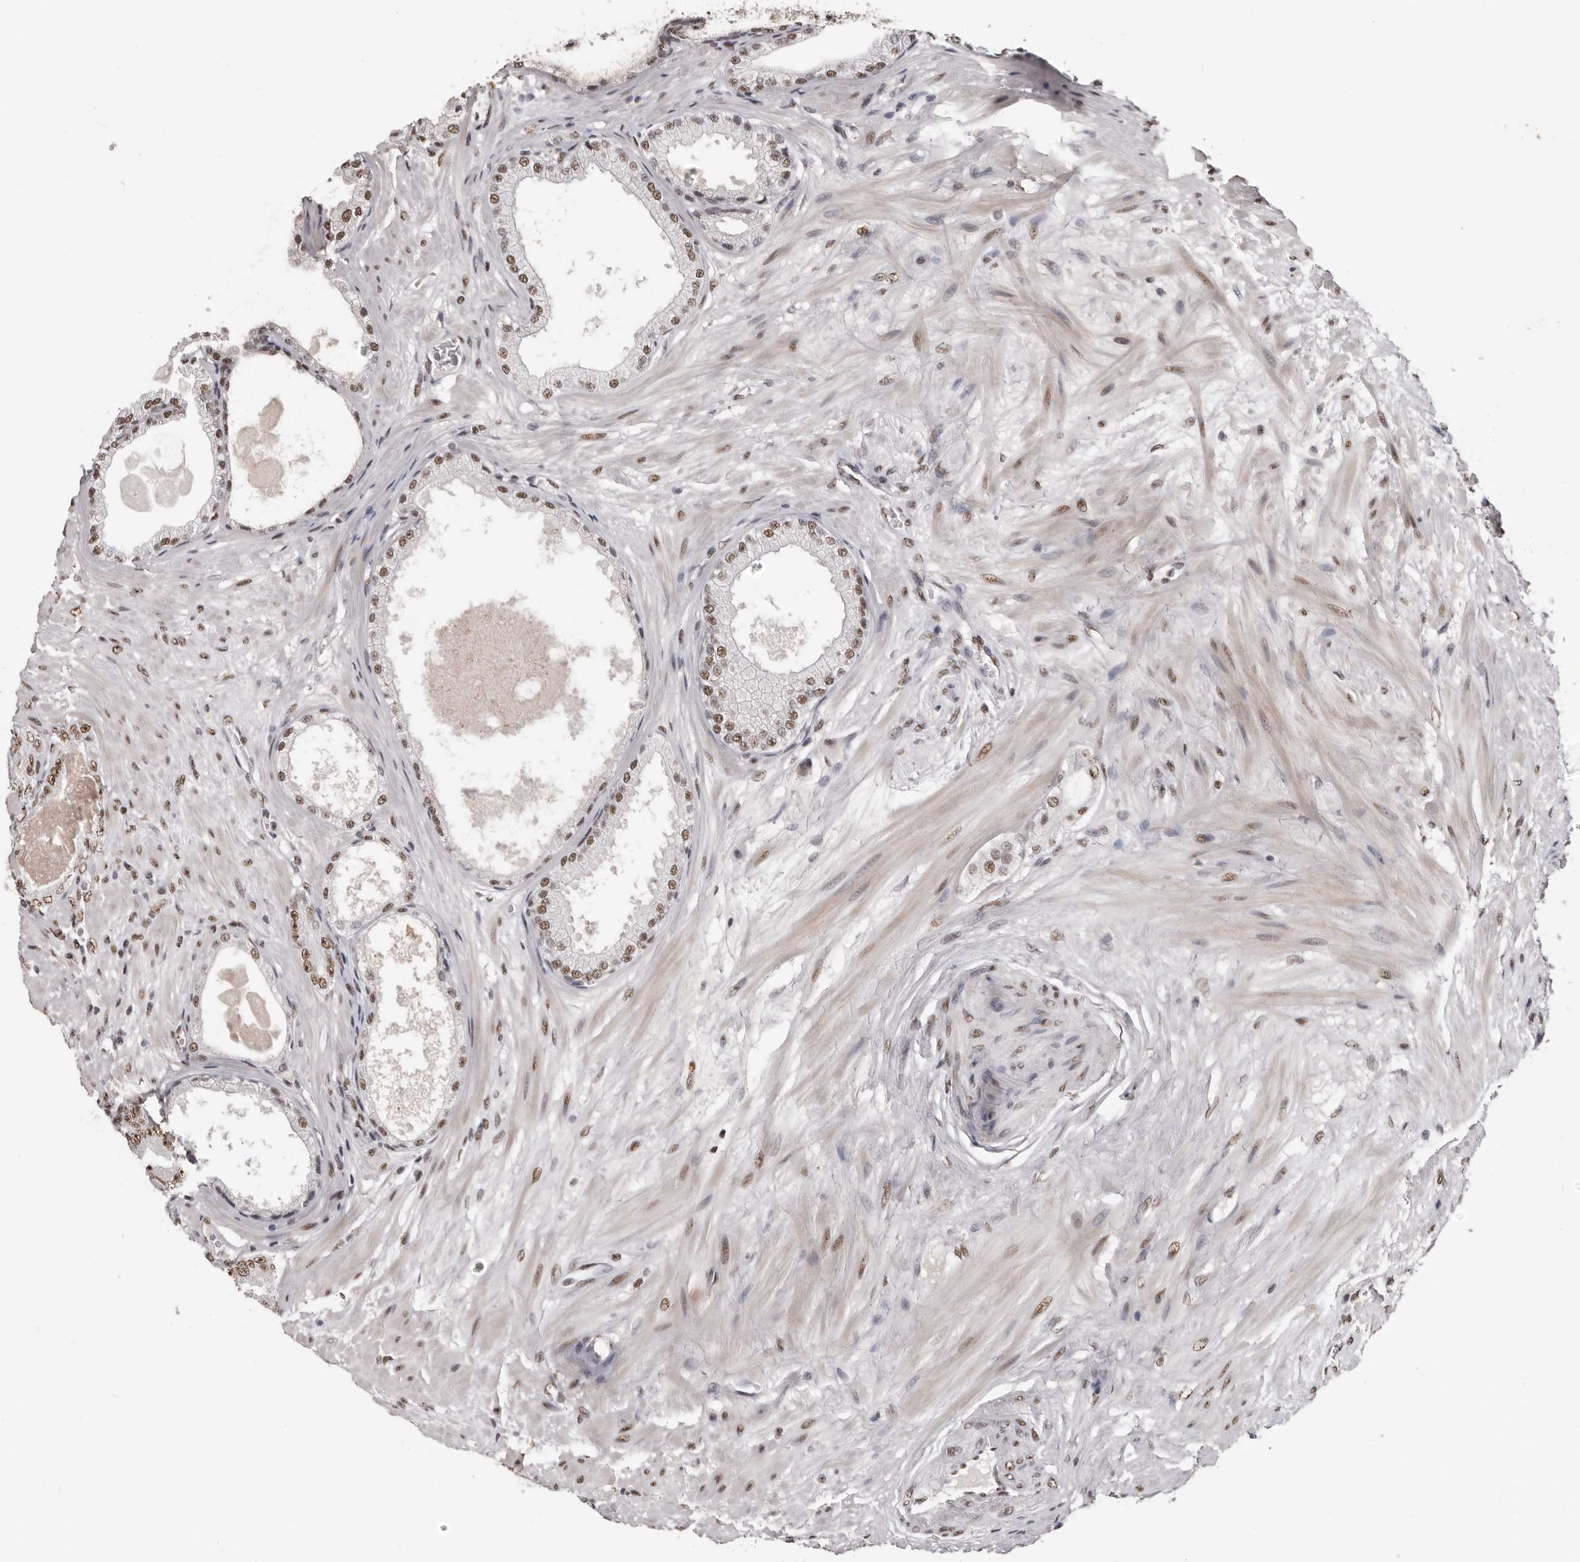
{"staining": {"intensity": "moderate", "quantity": ">75%", "location": "nuclear"}, "tissue": "prostate cancer", "cell_type": "Tumor cells", "image_type": "cancer", "snomed": [{"axis": "morphology", "description": "Adenocarcinoma, Low grade"}, {"axis": "topography", "description": "Prostate"}], "caption": "An image showing moderate nuclear expression in approximately >75% of tumor cells in prostate low-grade adenocarcinoma, as visualized by brown immunohistochemical staining.", "gene": "SCAF4", "patient": {"sex": "male", "age": 63}}